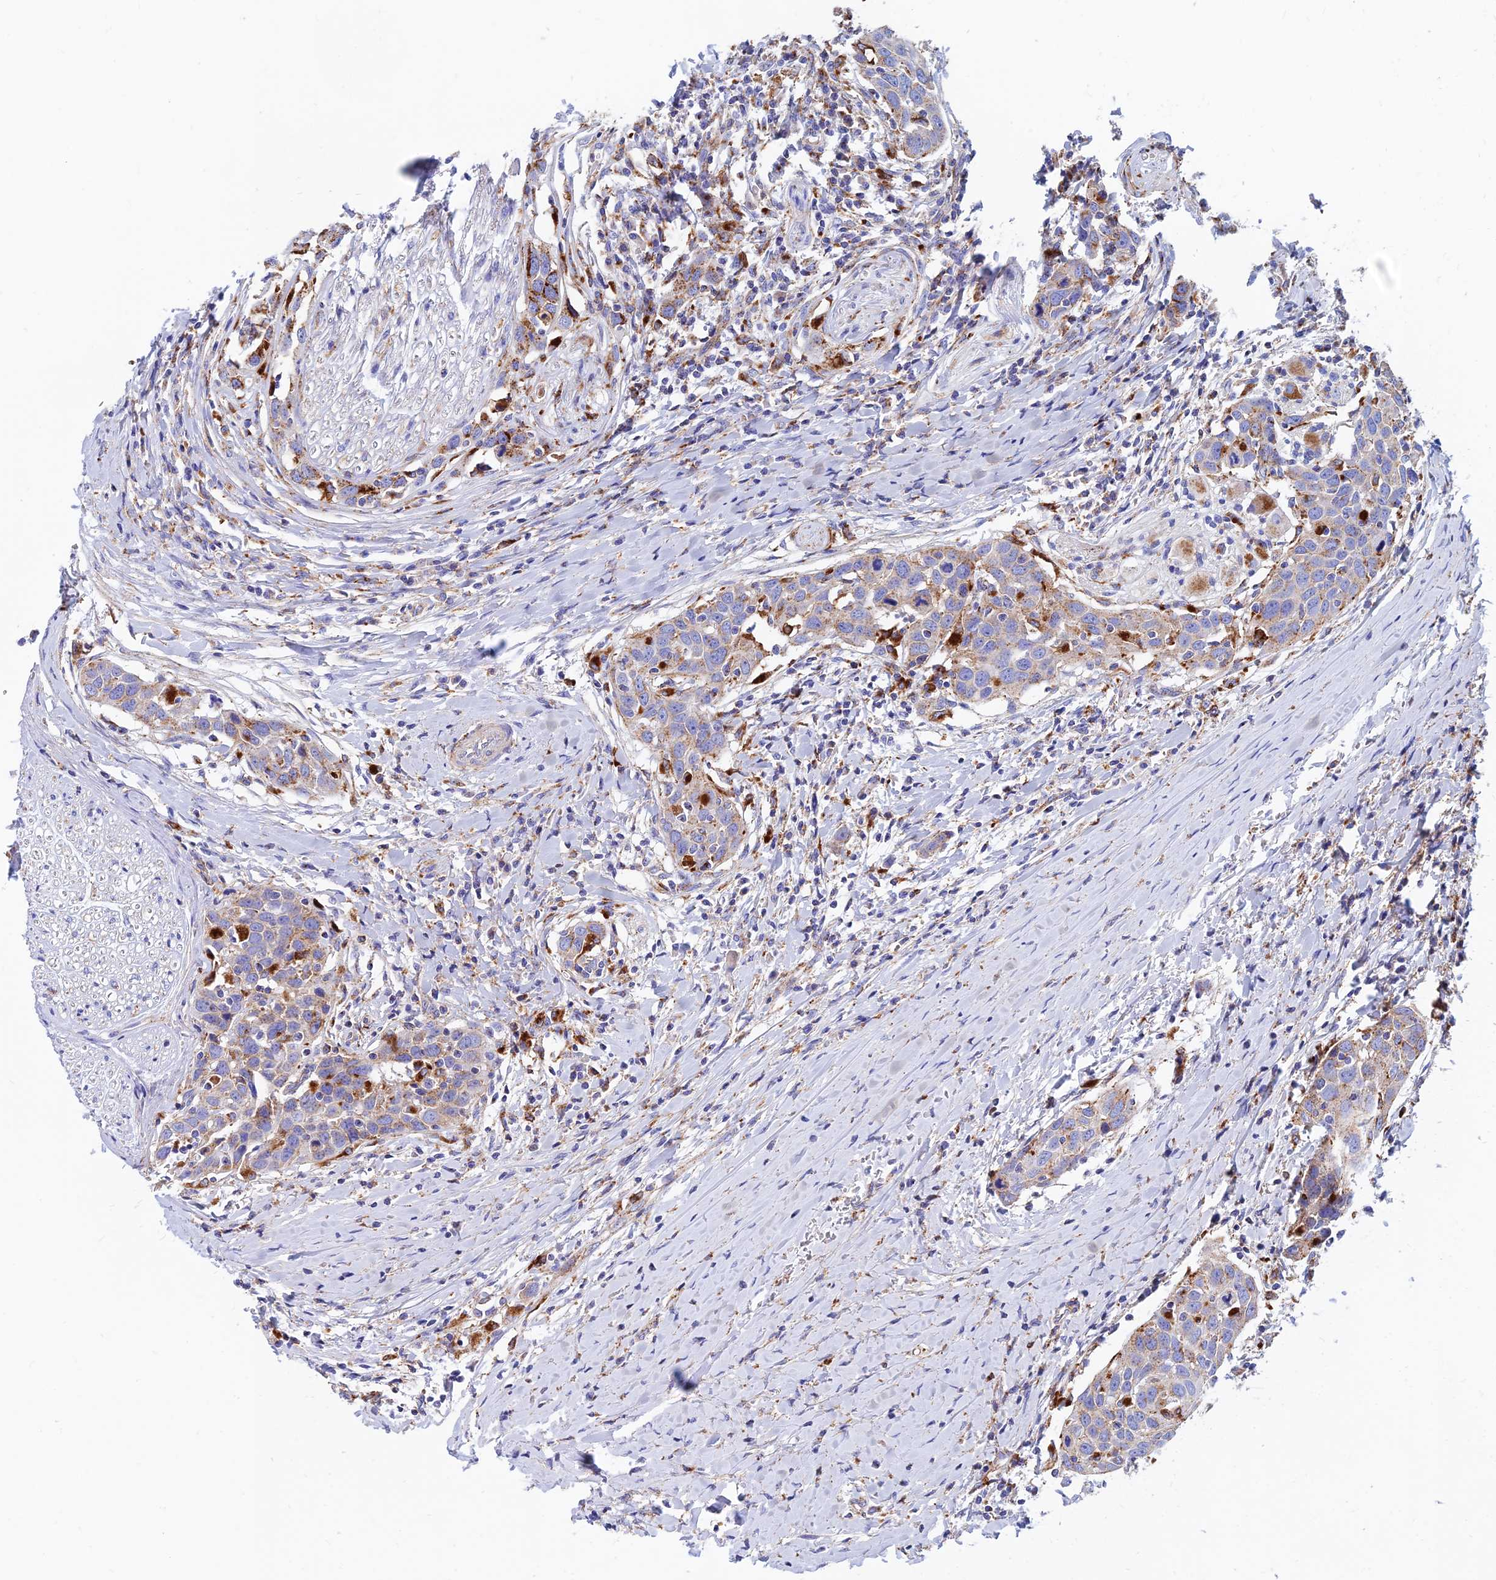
{"staining": {"intensity": "moderate", "quantity": "<25%", "location": "cytoplasmic/membranous"}, "tissue": "head and neck cancer", "cell_type": "Tumor cells", "image_type": "cancer", "snomed": [{"axis": "morphology", "description": "Squamous cell carcinoma, NOS"}, {"axis": "topography", "description": "Oral tissue"}, {"axis": "topography", "description": "Head-Neck"}], "caption": "An image of head and neck cancer stained for a protein demonstrates moderate cytoplasmic/membranous brown staining in tumor cells.", "gene": "SPNS1", "patient": {"sex": "female", "age": 50}}